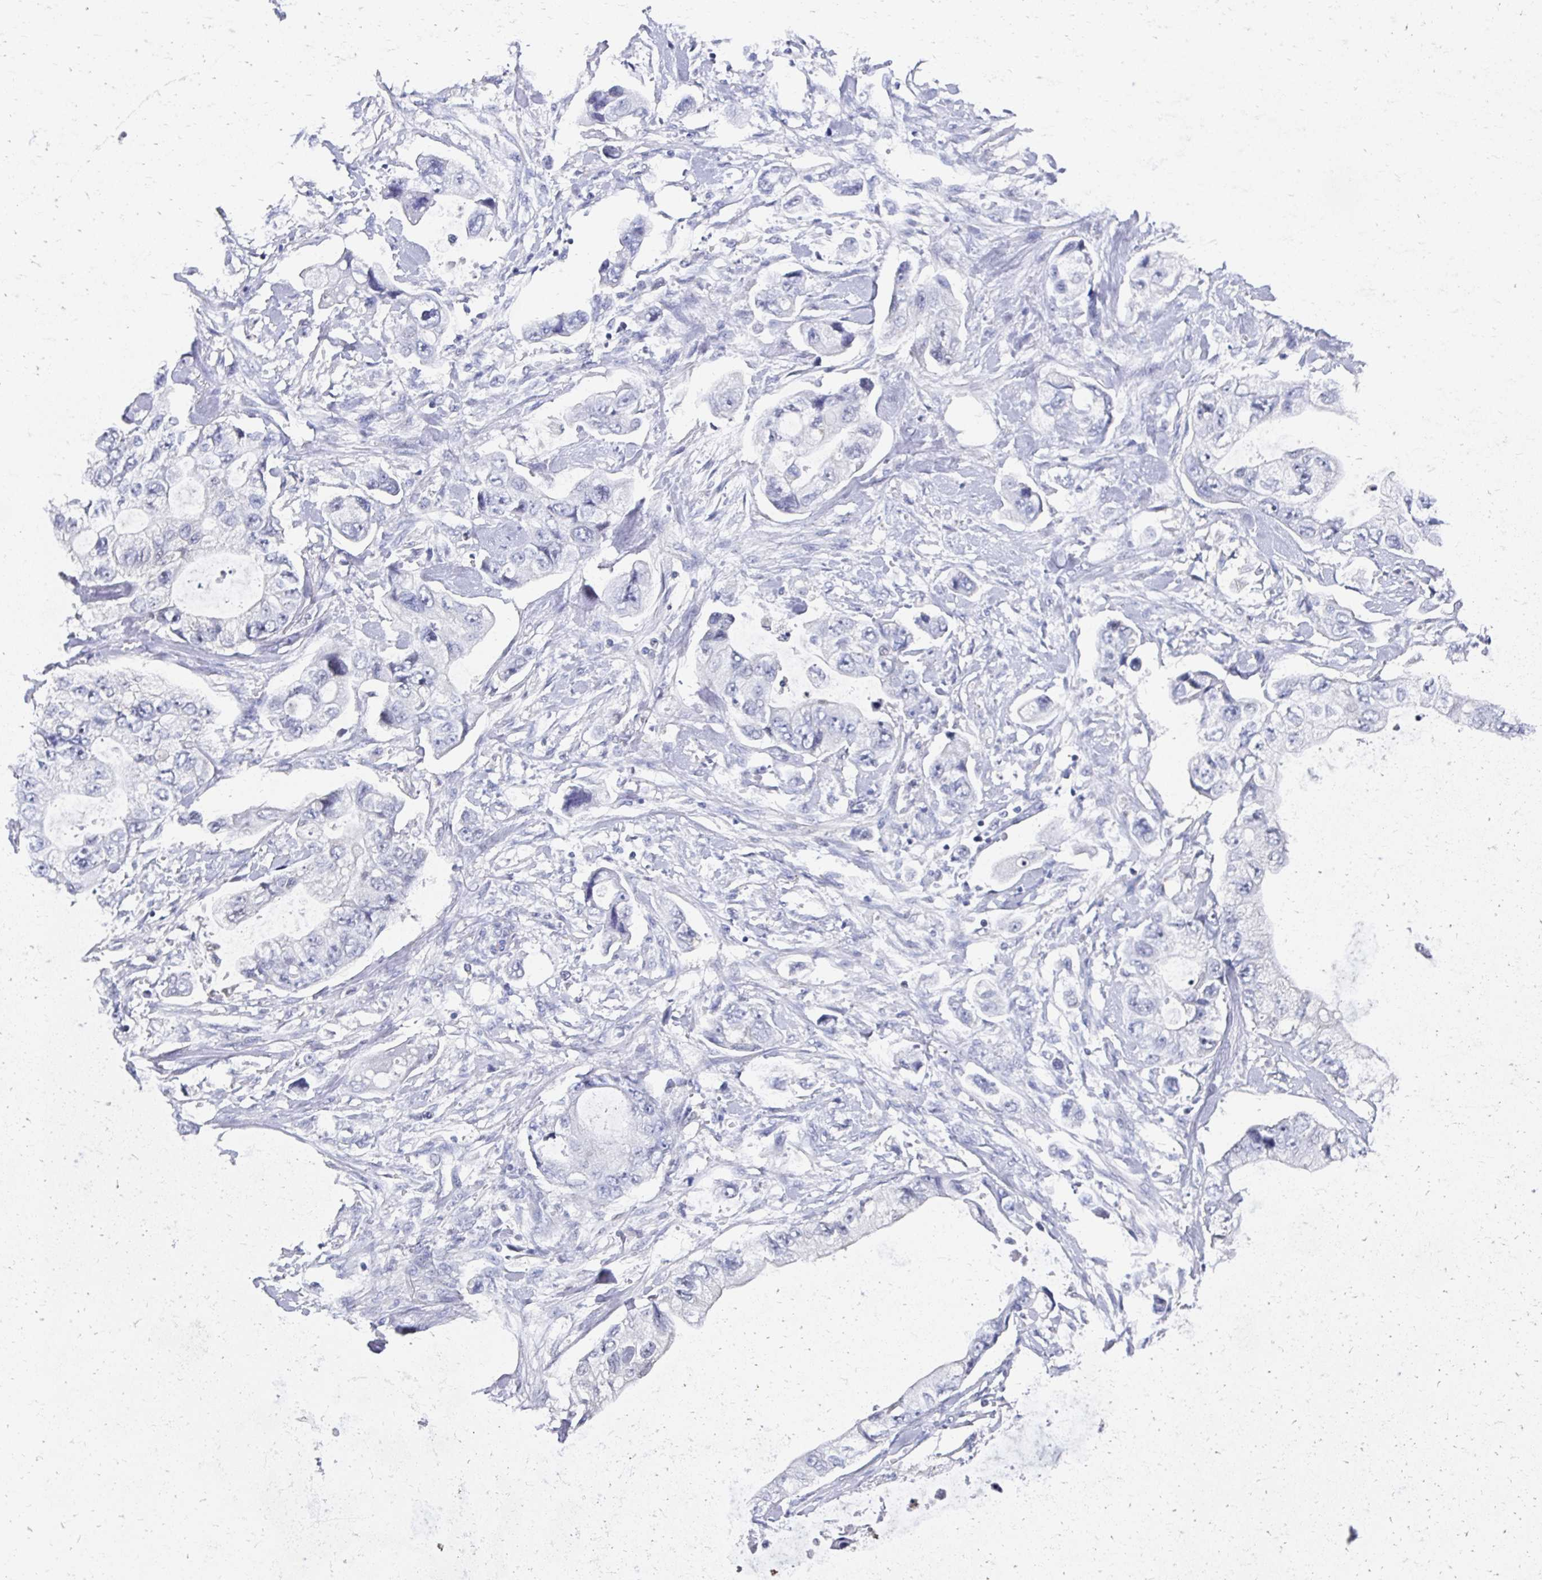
{"staining": {"intensity": "negative", "quantity": "none", "location": "none"}, "tissue": "stomach cancer", "cell_type": "Tumor cells", "image_type": "cancer", "snomed": [{"axis": "morphology", "description": "Adenocarcinoma, NOS"}, {"axis": "topography", "description": "Pancreas"}, {"axis": "topography", "description": "Stomach, upper"}, {"axis": "topography", "description": "Stomach"}], "caption": "Immunohistochemical staining of human stomach cancer (adenocarcinoma) exhibits no significant positivity in tumor cells.", "gene": "SYCP3", "patient": {"sex": "male", "age": 77}}